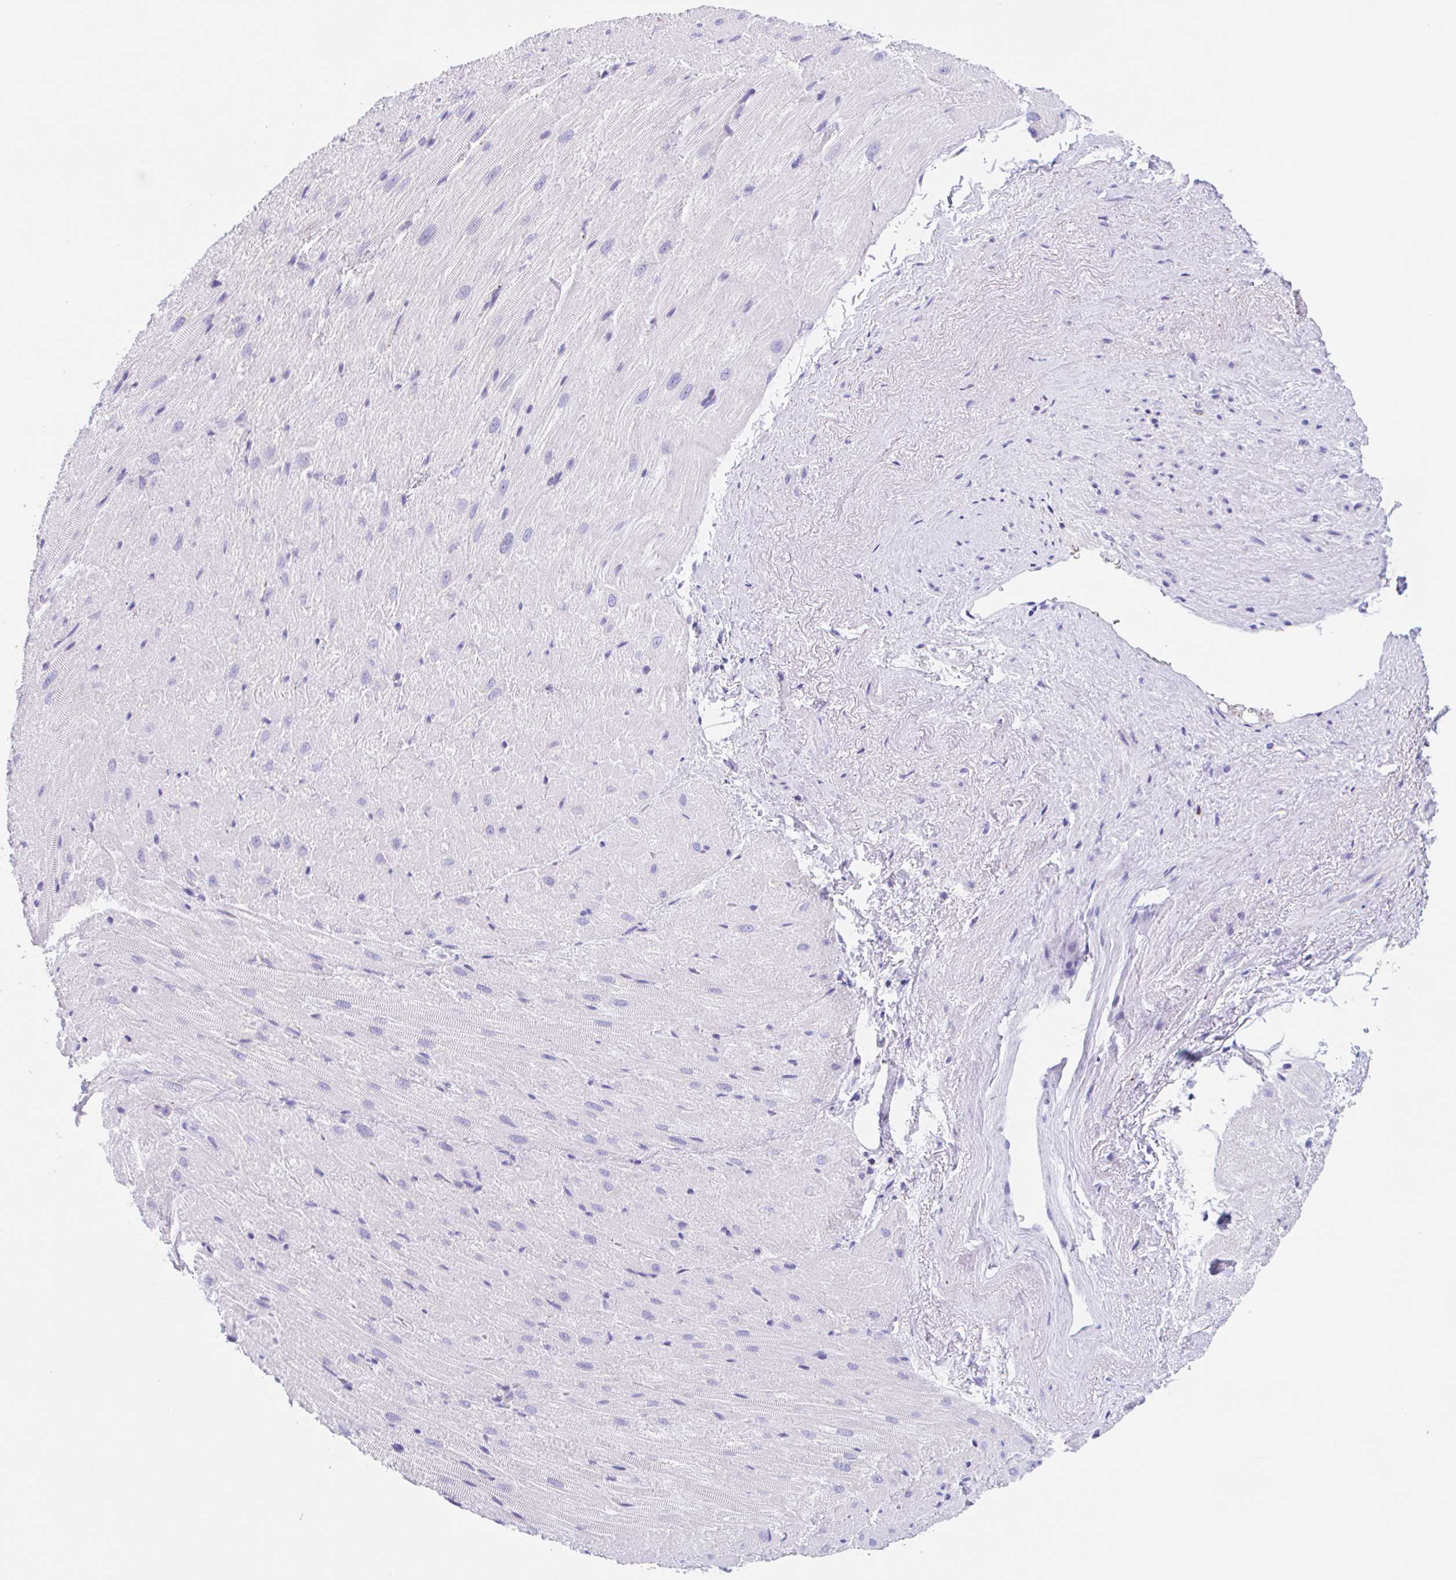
{"staining": {"intensity": "negative", "quantity": "none", "location": "none"}, "tissue": "heart muscle", "cell_type": "Cardiomyocytes", "image_type": "normal", "snomed": [{"axis": "morphology", "description": "Normal tissue, NOS"}, {"axis": "topography", "description": "Heart"}], "caption": "This is an IHC photomicrograph of unremarkable heart muscle. There is no positivity in cardiomyocytes.", "gene": "ANKRD9", "patient": {"sex": "male", "age": 62}}